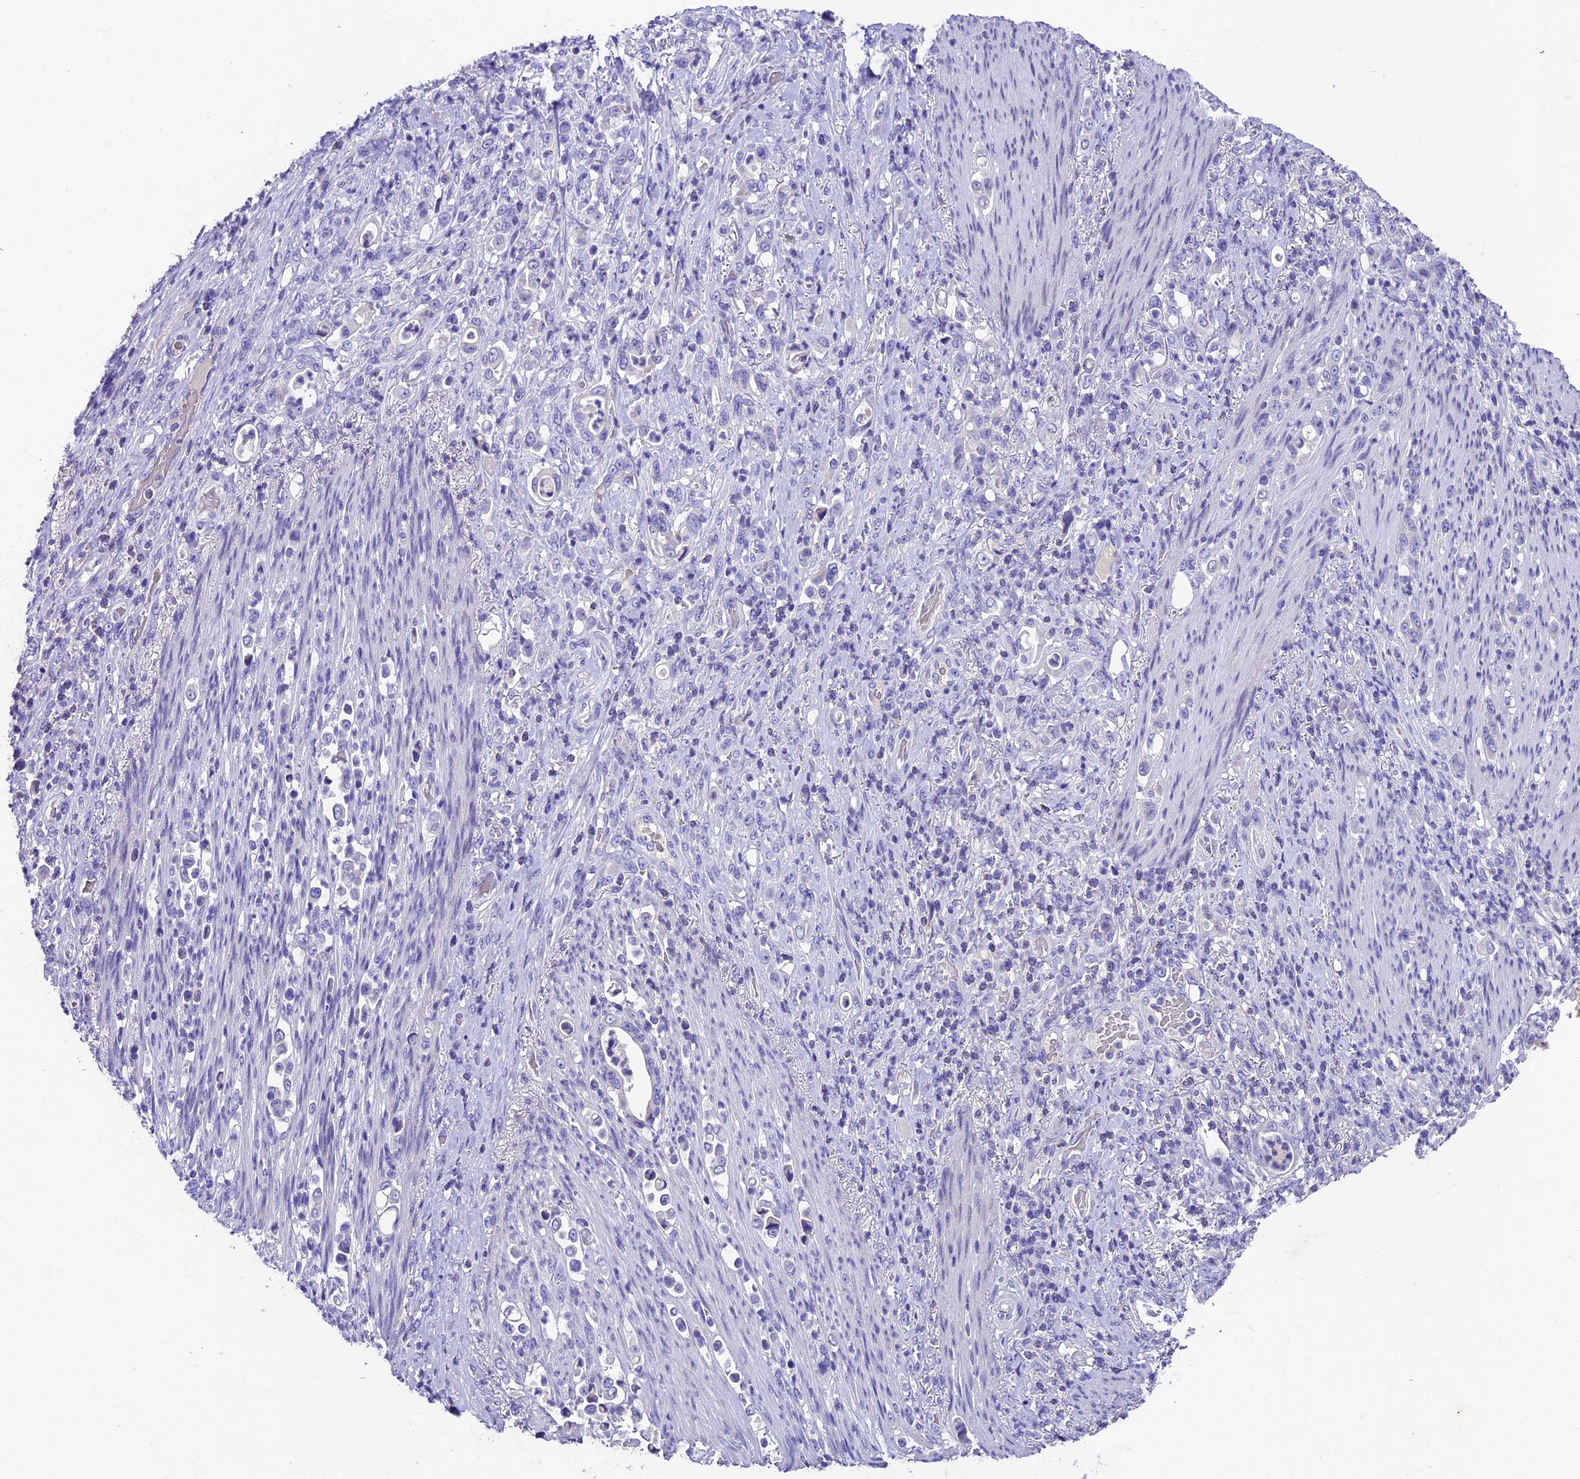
{"staining": {"intensity": "negative", "quantity": "none", "location": "none"}, "tissue": "stomach cancer", "cell_type": "Tumor cells", "image_type": "cancer", "snomed": [{"axis": "morphology", "description": "Normal tissue, NOS"}, {"axis": "morphology", "description": "Adenocarcinoma, NOS"}, {"axis": "topography", "description": "Stomach"}], "caption": "The immunohistochemistry image has no significant expression in tumor cells of adenocarcinoma (stomach) tissue.", "gene": "IFT140", "patient": {"sex": "female", "age": 79}}